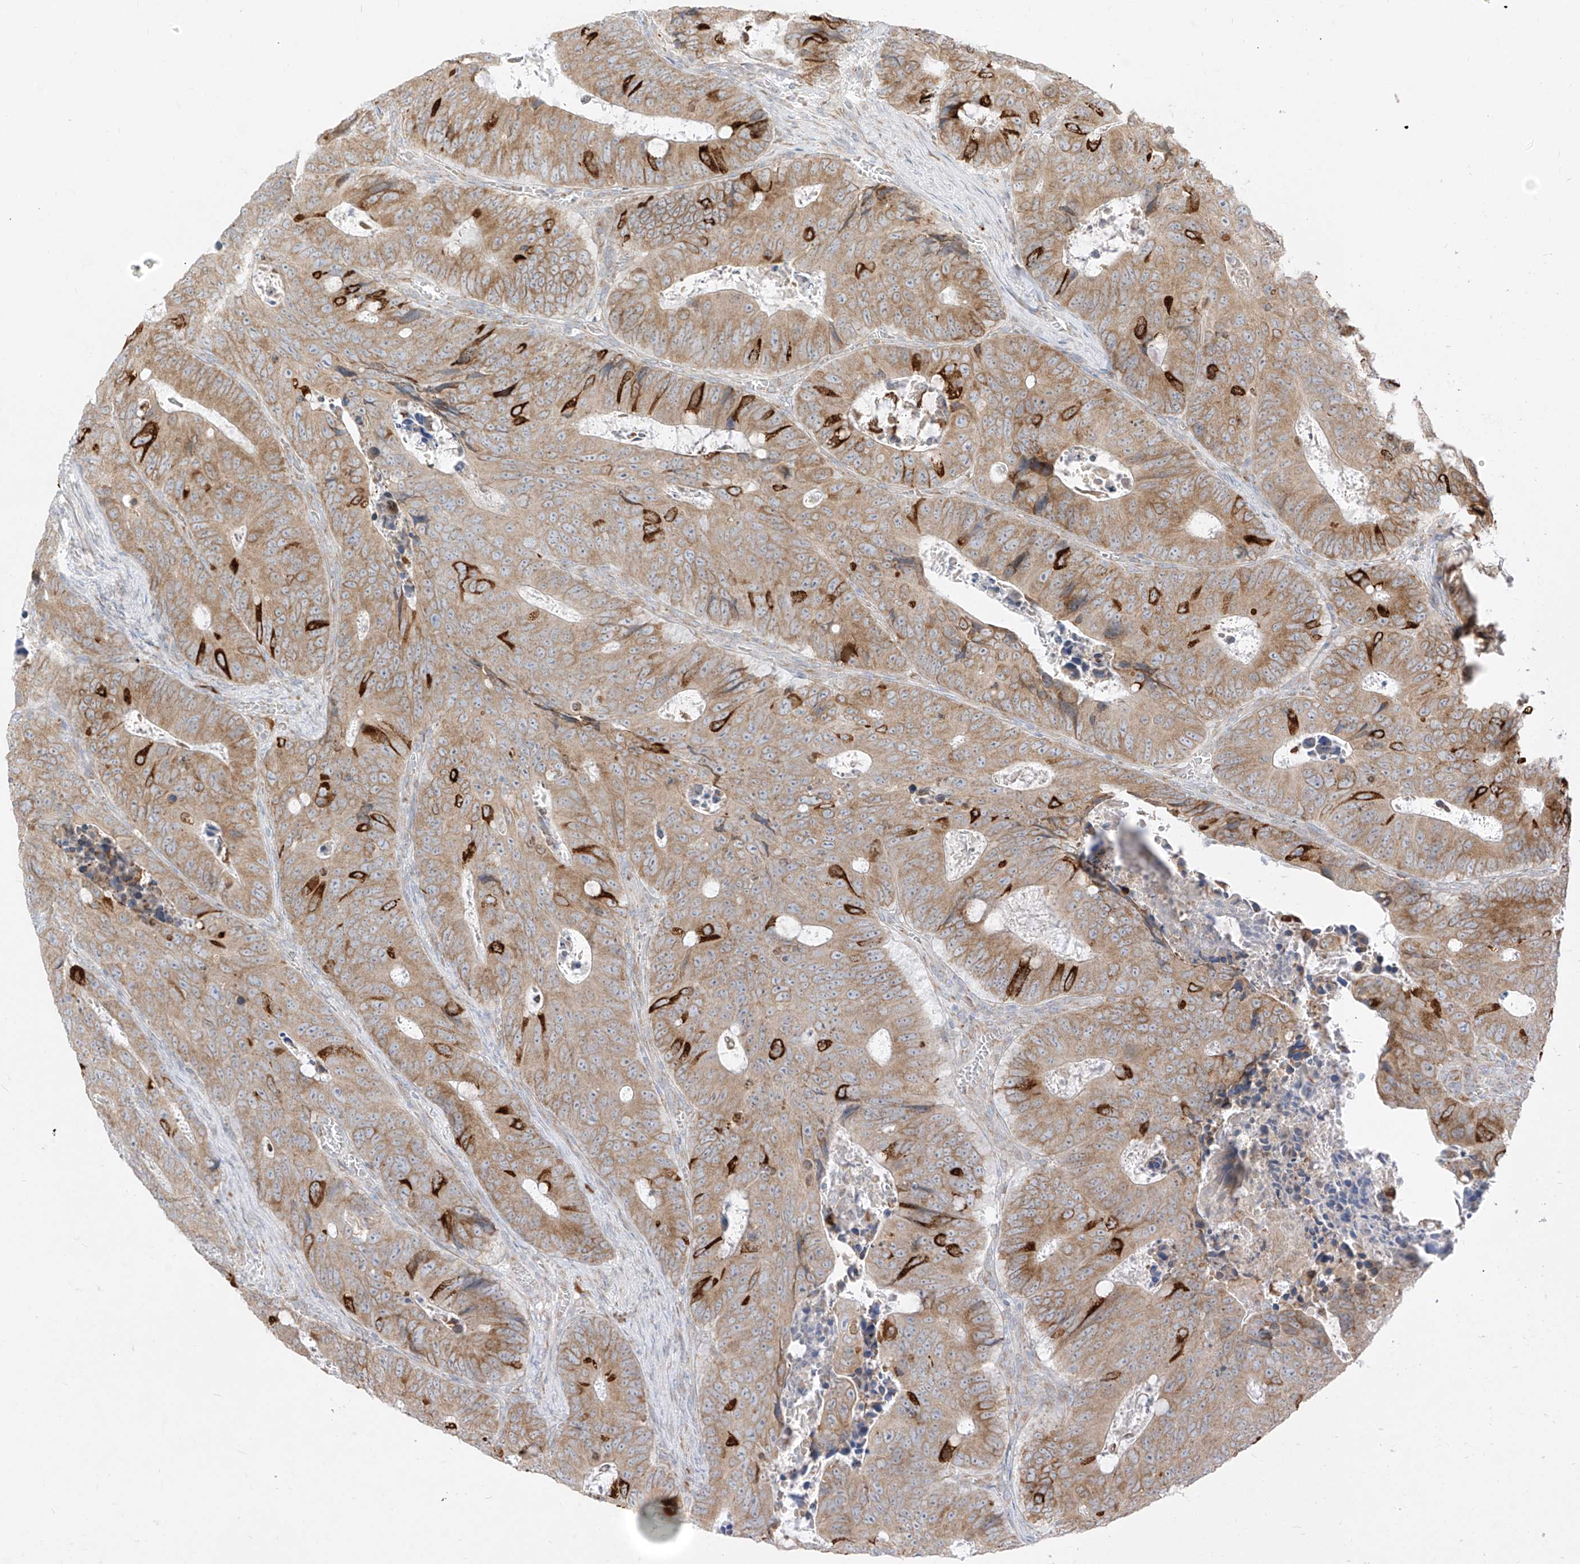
{"staining": {"intensity": "moderate", "quantity": "25%-75%", "location": "cytoplasmic/membranous"}, "tissue": "colorectal cancer", "cell_type": "Tumor cells", "image_type": "cancer", "snomed": [{"axis": "morphology", "description": "Adenocarcinoma, NOS"}, {"axis": "topography", "description": "Colon"}], "caption": "Immunohistochemistry (IHC) micrograph of neoplastic tissue: adenocarcinoma (colorectal) stained using immunohistochemistry displays medium levels of moderate protein expression localized specifically in the cytoplasmic/membranous of tumor cells, appearing as a cytoplasmic/membranous brown color.", "gene": "STT3A", "patient": {"sex": "male", "age": 87}}